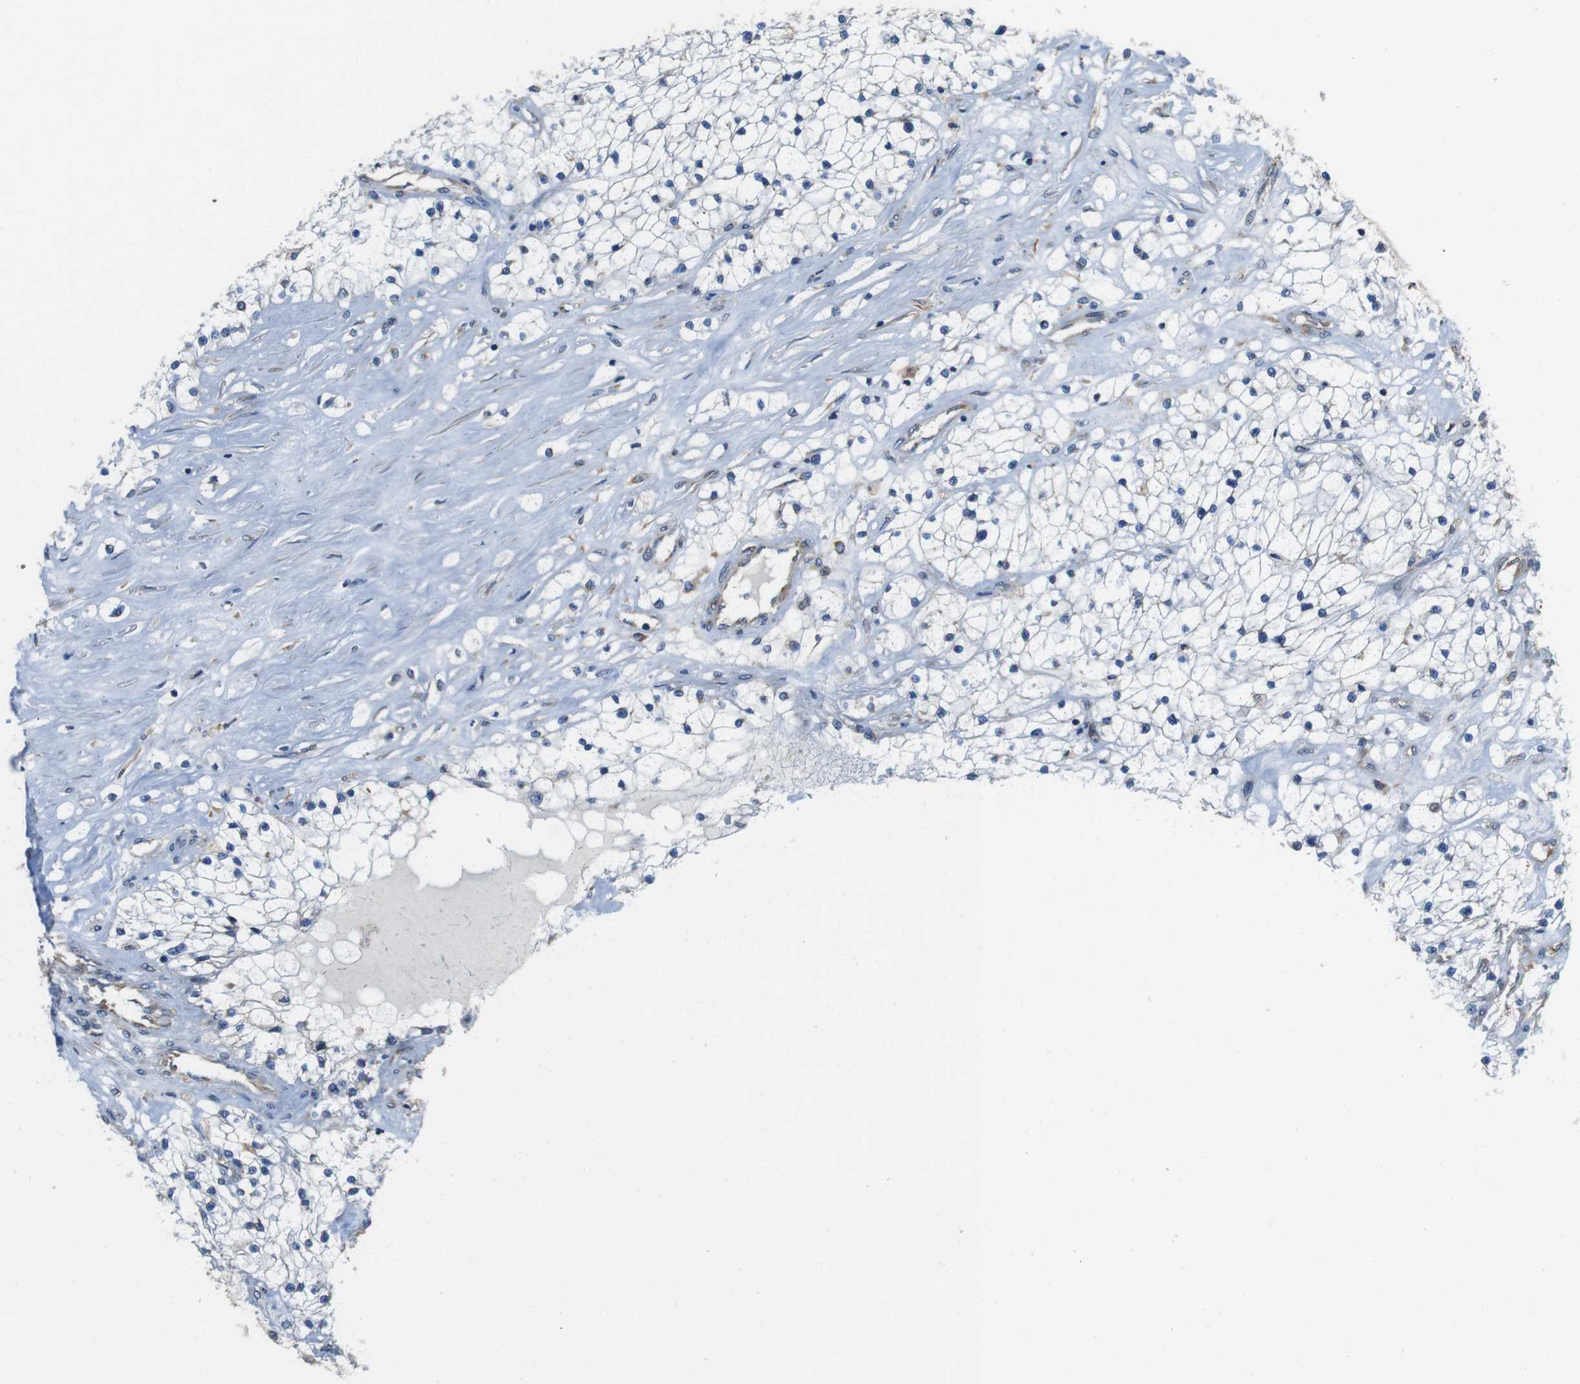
{"staining": {"intensity": "negative", "quantity": "none", "location": "none"}, "tissue": "renal cancer", "cell_type": "Tumor cells", "image_type": "cancer", "snomed": [{"axis": "morphology", "description": "Adenocarcinoma, NOS"}, {"axis": "topography", "description": "Kidney"}], "caption": "High magnification brightfield microscopy of adenocarcinoma (renal) stained with DAB (3,3'-diaminobenzidine) (brown) and counterstained with hematoxylin (blue): tumor cells show no significant expression.", "gene": "DCTN1", "patient": {"sex": "male", "age": 68}}